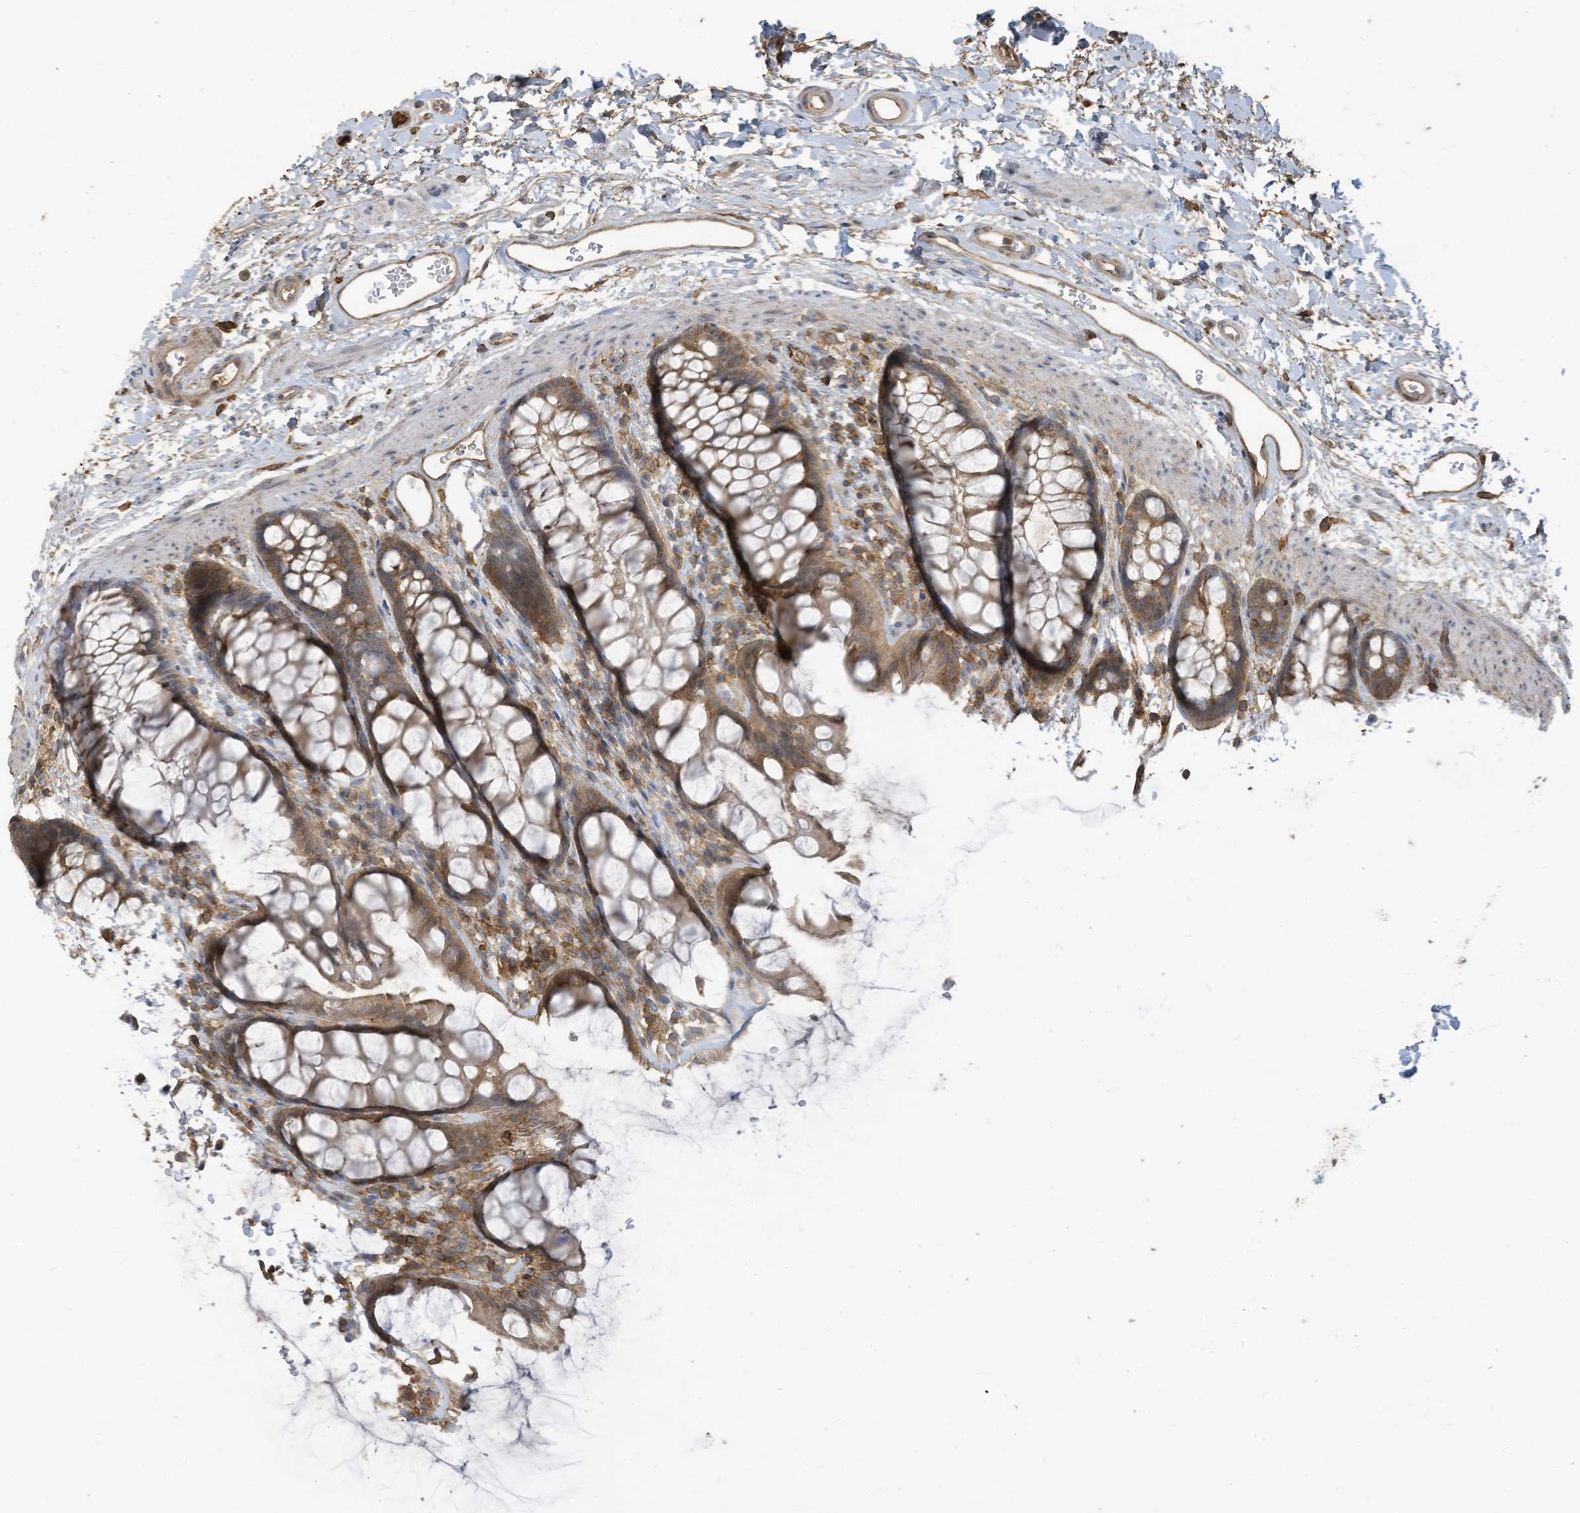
{"staining": {"intensity": "moderate", "quantity": ">75%", "location": "cytoplasmic/membranous"}, "tissue": "rectum", "cell_type": "Glandular cells", "image_type": "normal", "snomed": [{"axis": "morphology", "description": "Normal tissue, NOS"}, {"axis": "topography", "description": "Rectum"}], "caption": "Immunohistochemistry histopathology image of normal rectum stained for a protein (brown), which displays medium levels of moderate cytoplasmic/membranous positivity in about >75% of glandular cells.", "gene": "COX10", "patient": {"sex": "female", "age": 65}}